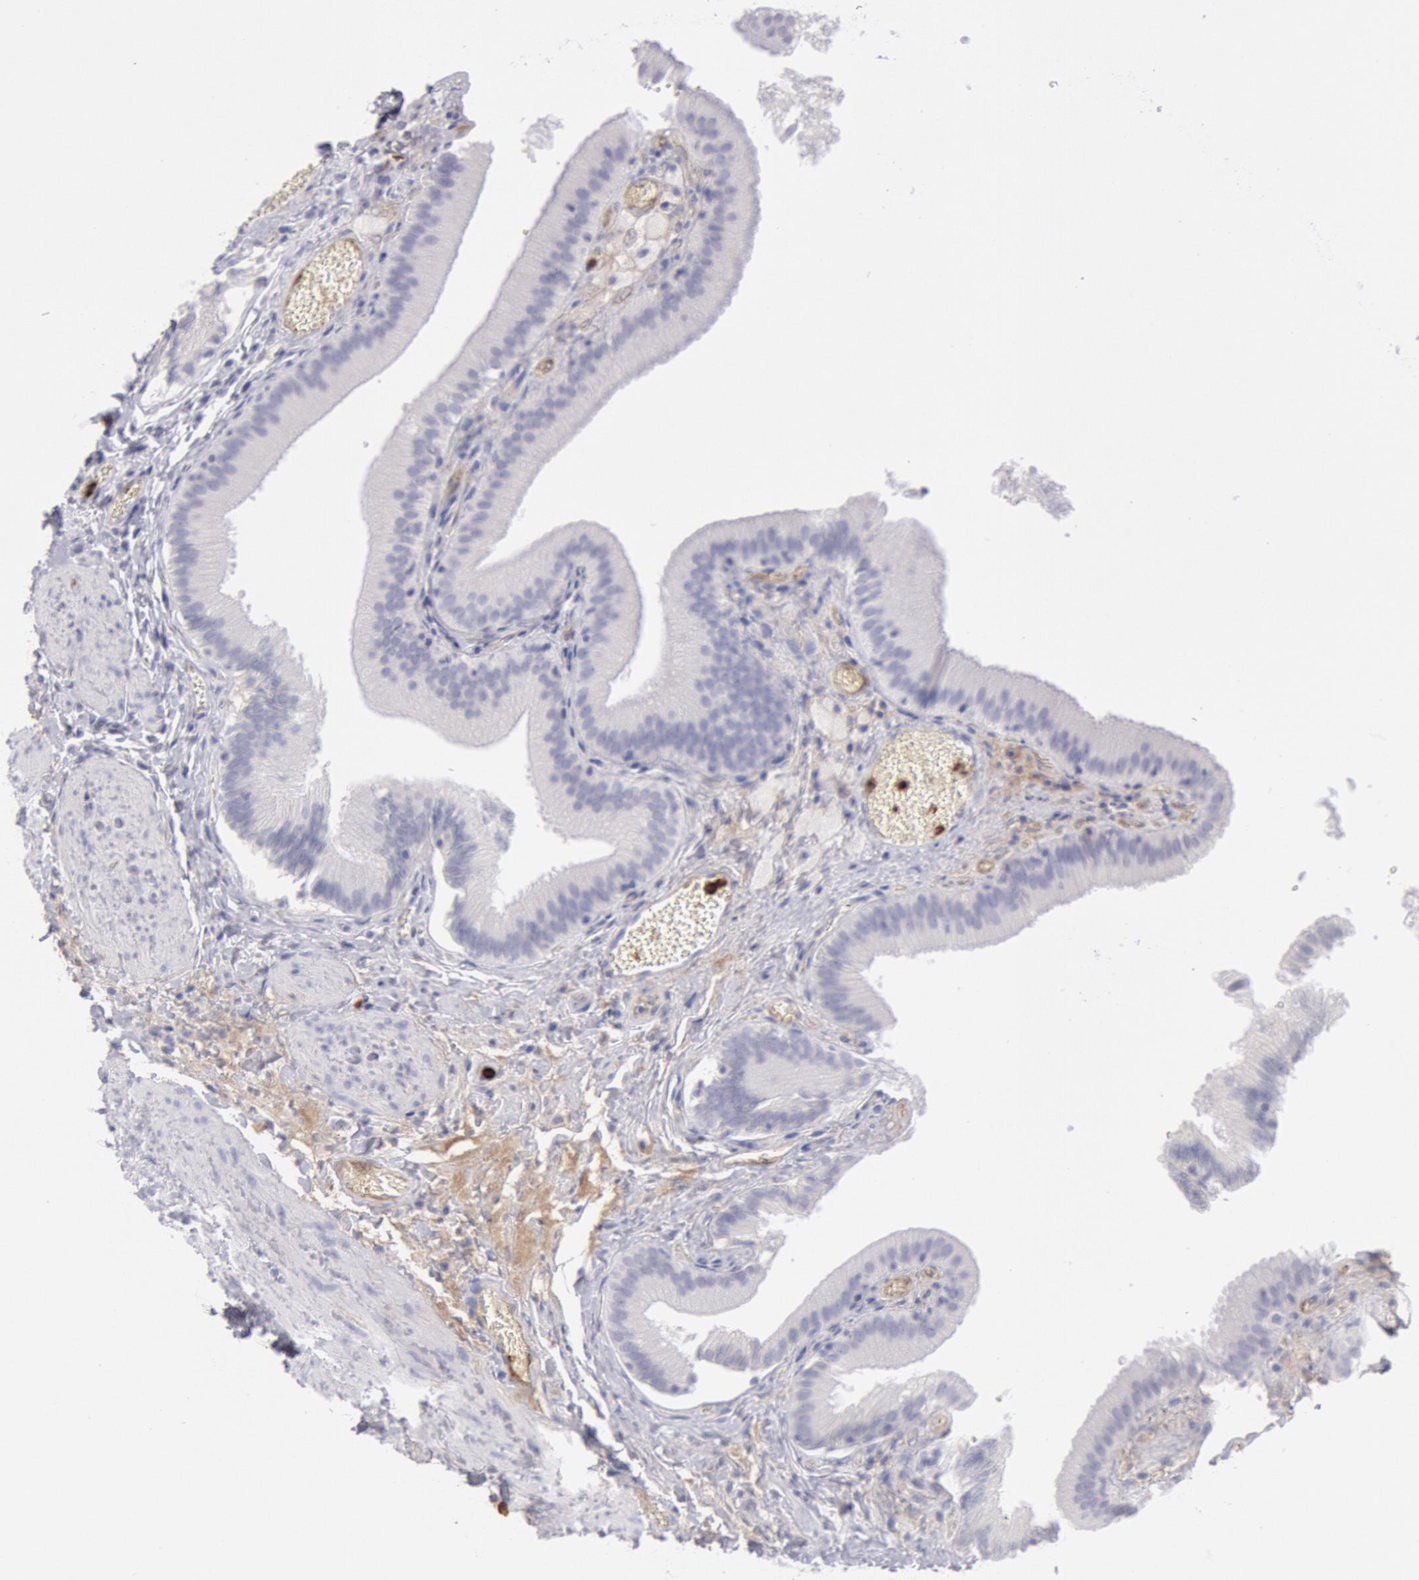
{"staining": {"intensity": "negative", "quantity": "none", "location": "none"}, "tissue": "gallbladder", "cell_type": "Glandular cells", "image_type": "normal", "snomed": [{"axis": "morphology", "description": "Normal tissue, NOS"}, {"axis": "topography", "description": "Gallbladder"}], "caption": "DAB immunohistochemical staining of normal gallbladder displays no significant positivity in glandular cells.", "gene": "FCN1", "patient": {"sex": "female", "age": 24}}